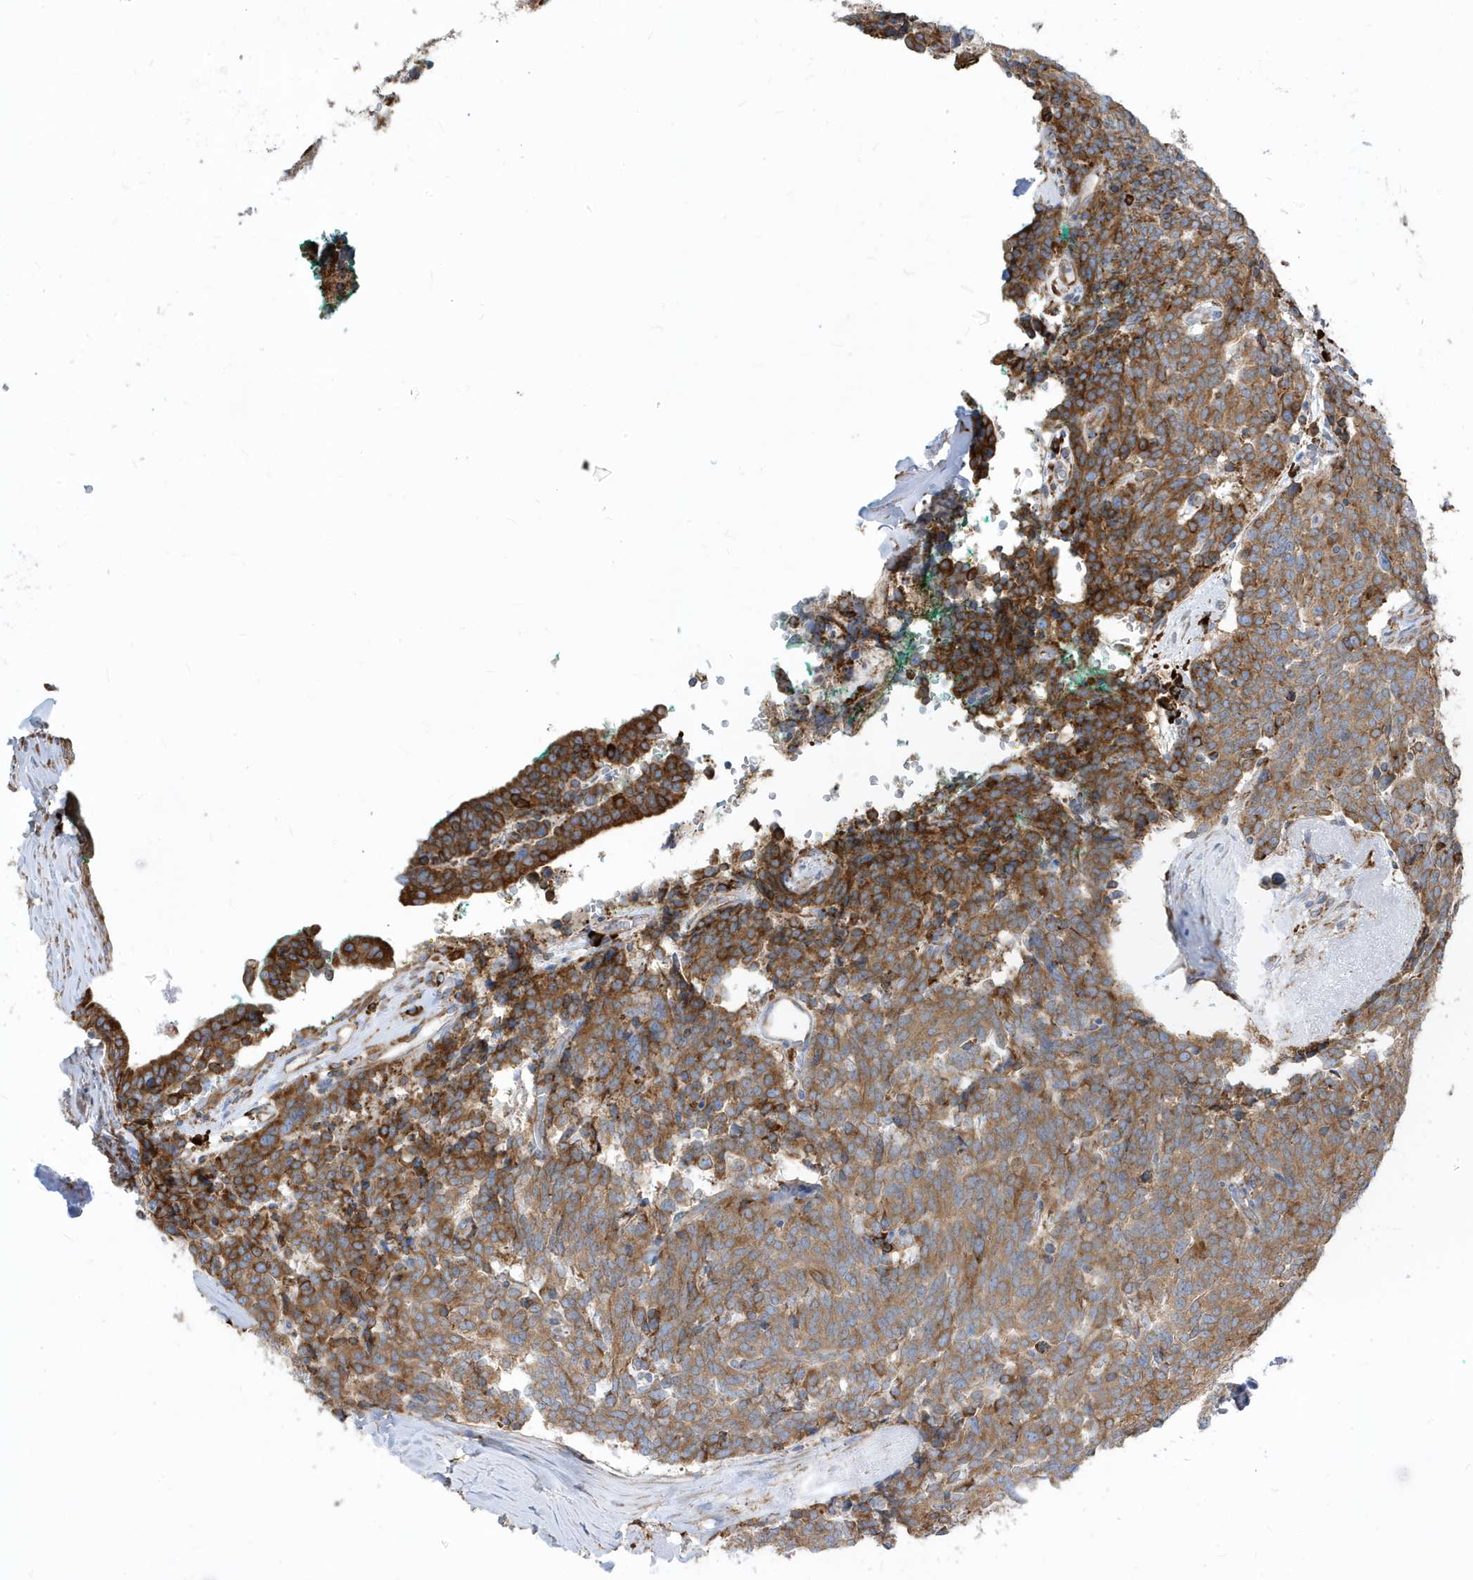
{"staining": {"intensity": "moderate", "quantity": ">75%", "location": "cytoplasmic/membranous"}, "tissue": "carcinoid", "cell_type": "Tumor cells", "image_type": "cancer", "snomed": [{"axis": "morphology", "description": "Carcinoid, malignant, NOS"}, {"axis": "topography", "description": "Lung"}], "caption": "High-magnification brightfield microscopy of carcinoid (malignant) stained with DAB (brown) and counterstained with hematoxylin (blue). tumor cells exhibit moderate cytoplasmic/membranous expression is seen in approximately>75% of cells. Immunohistochemistry stains the protein of interest in brown and the nuclei are stained blue.", "gene": "PDIA6", "patient": {"sex": "female", "age": 46}}